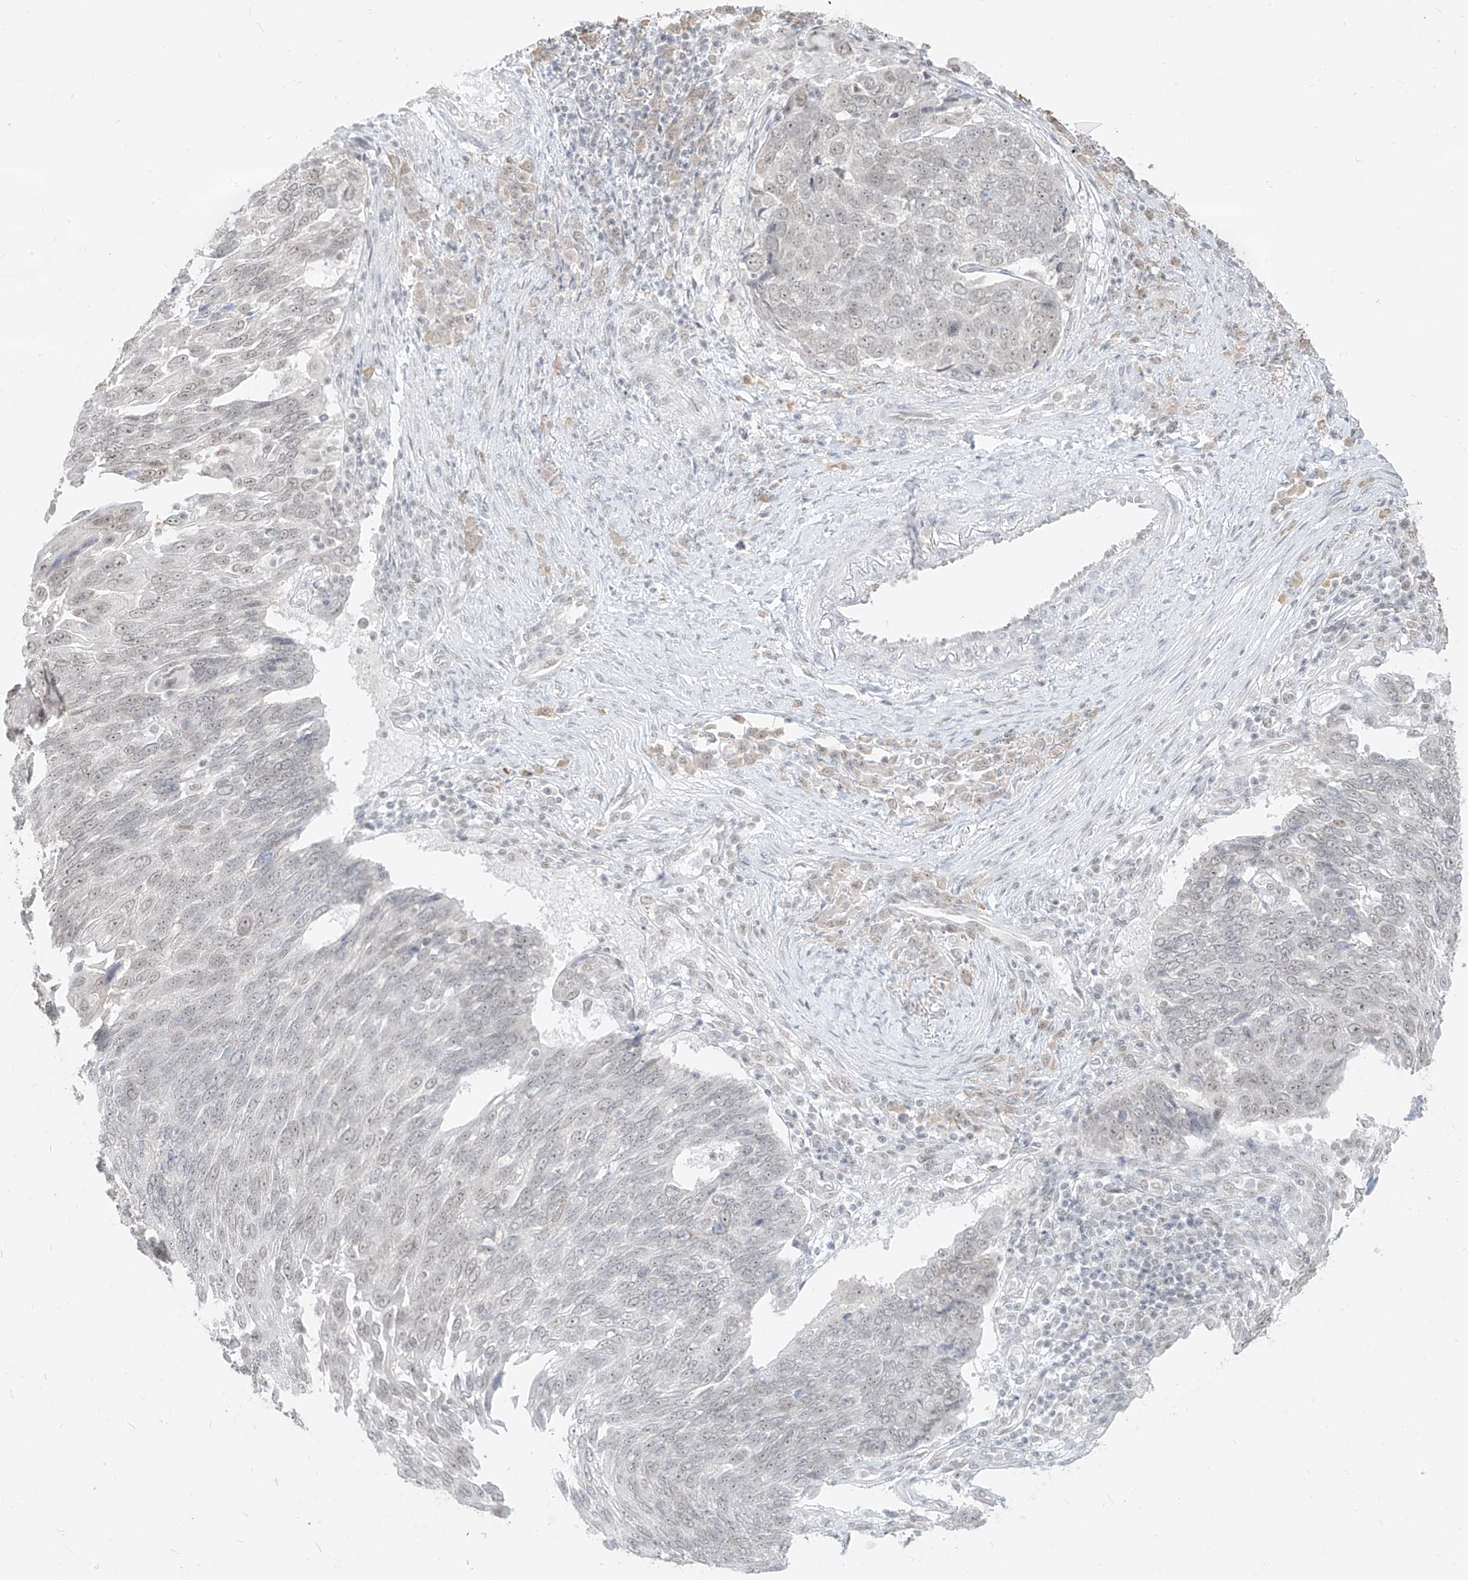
{"staining": {"intensity": "weak", "quantity": "<25%", "location": "nuclear"}, "tissue": "lung cancer", "cell_type": "Tumor cells", "image_type": "cancer", "snomed": [{"axis": "morphology", "description": "Squamous cell carcinoma, NOS"}, {"axis": "topography", "description": "Lung"}], "caption": "Immunohistochemistry (IHC) histopathology image of human lung cancer stained for a protein (brown), which displays no expression in tumor cells.", "gene": "SUPT5H", "patient": {"sex": "male", "age": 66}}